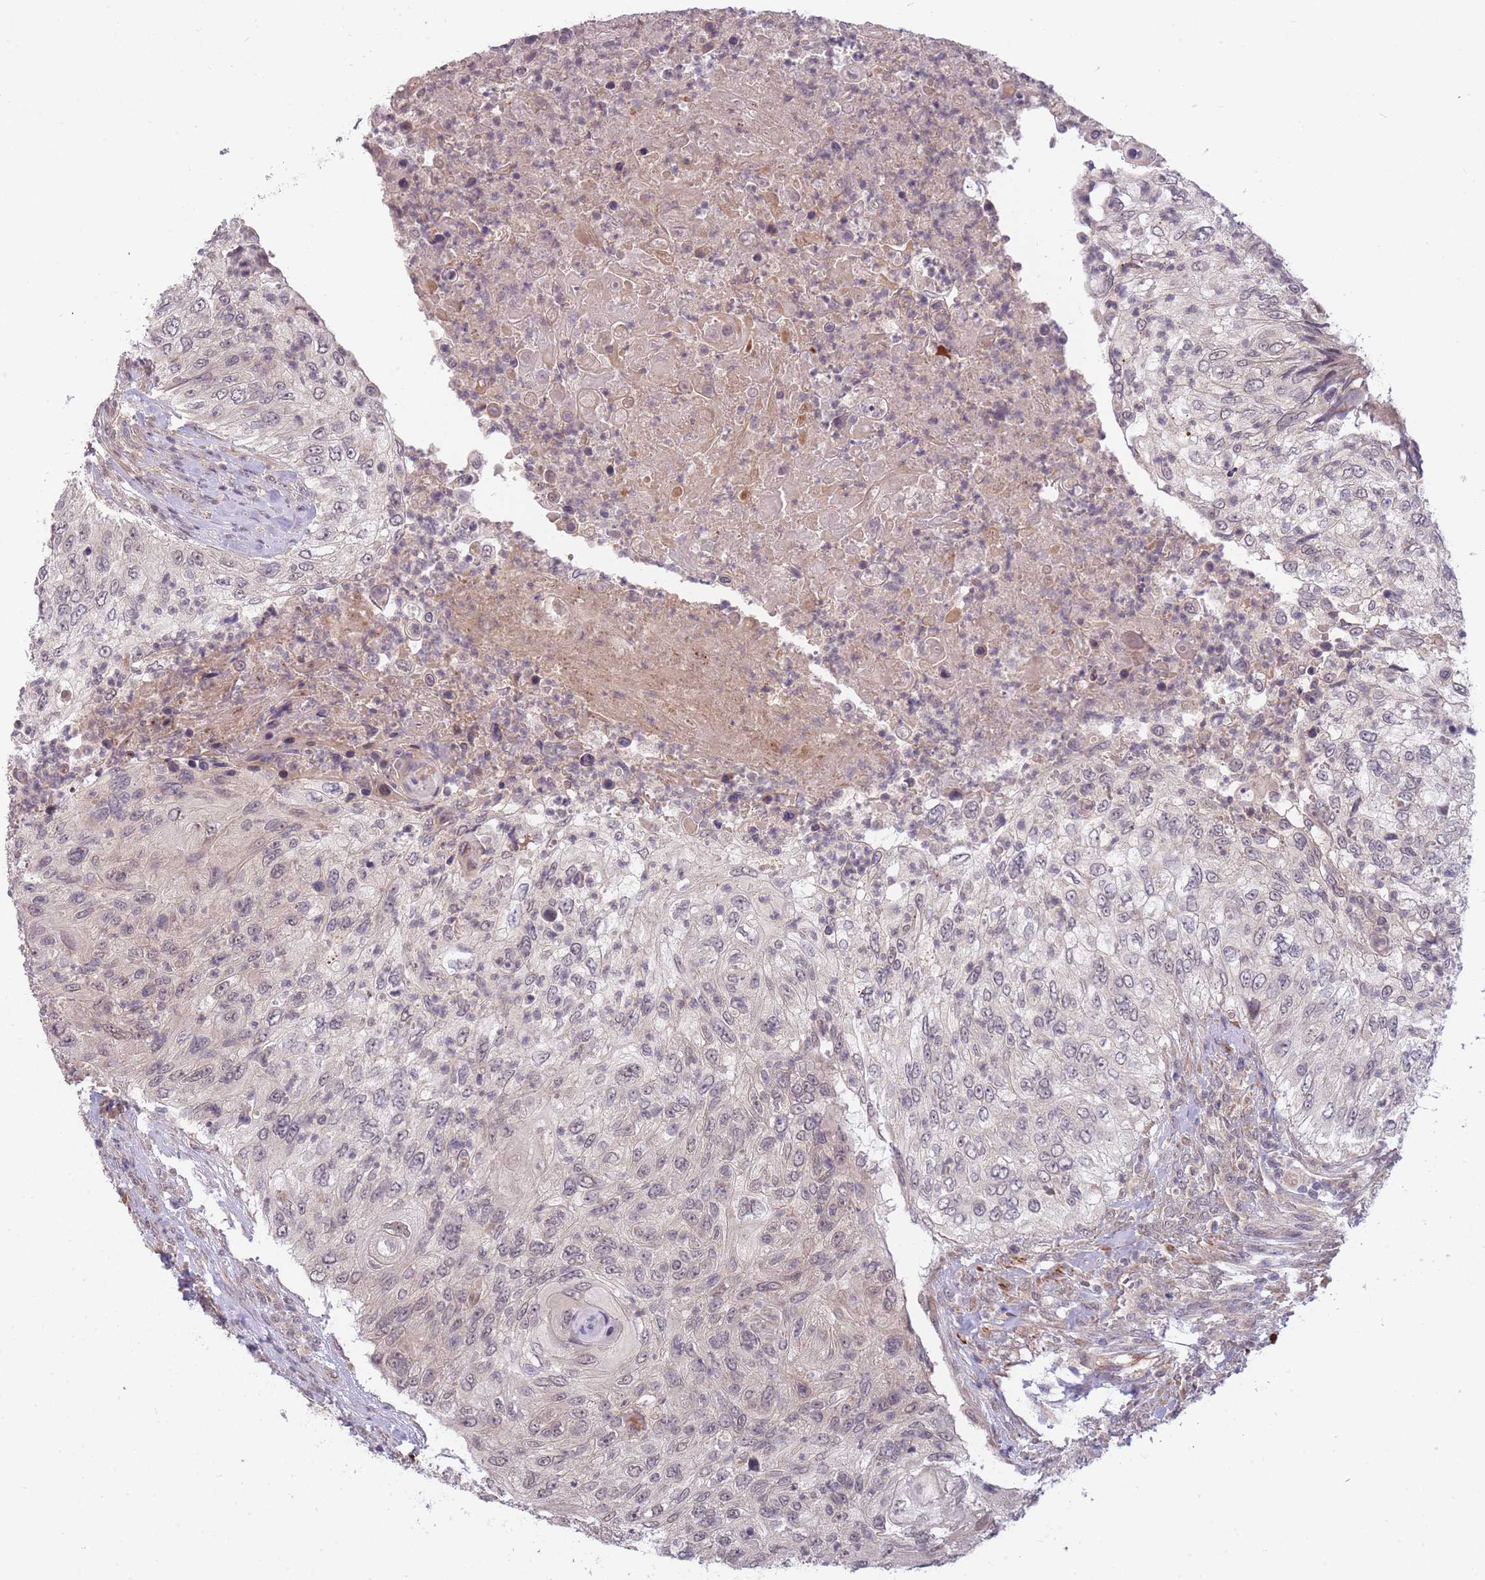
{"staining": {"intensity": "weak", "quantity": "<25%", "location": "nuclear"}, "tissue": "urothelial cancer", "cell_type": "Tumor cells", "image_type": "cancer", "snomed": [{"axis": "morphology", "description": "Urothelial carcinoma, High grade"}, {"axis": "topography", "description": "Urinary bladder"}], "caption": "IHC of urothelial cancer reveals no positivity in tumor cells.", "gene": "SMC6", "patient": {"sex": "female", "age": 60}}